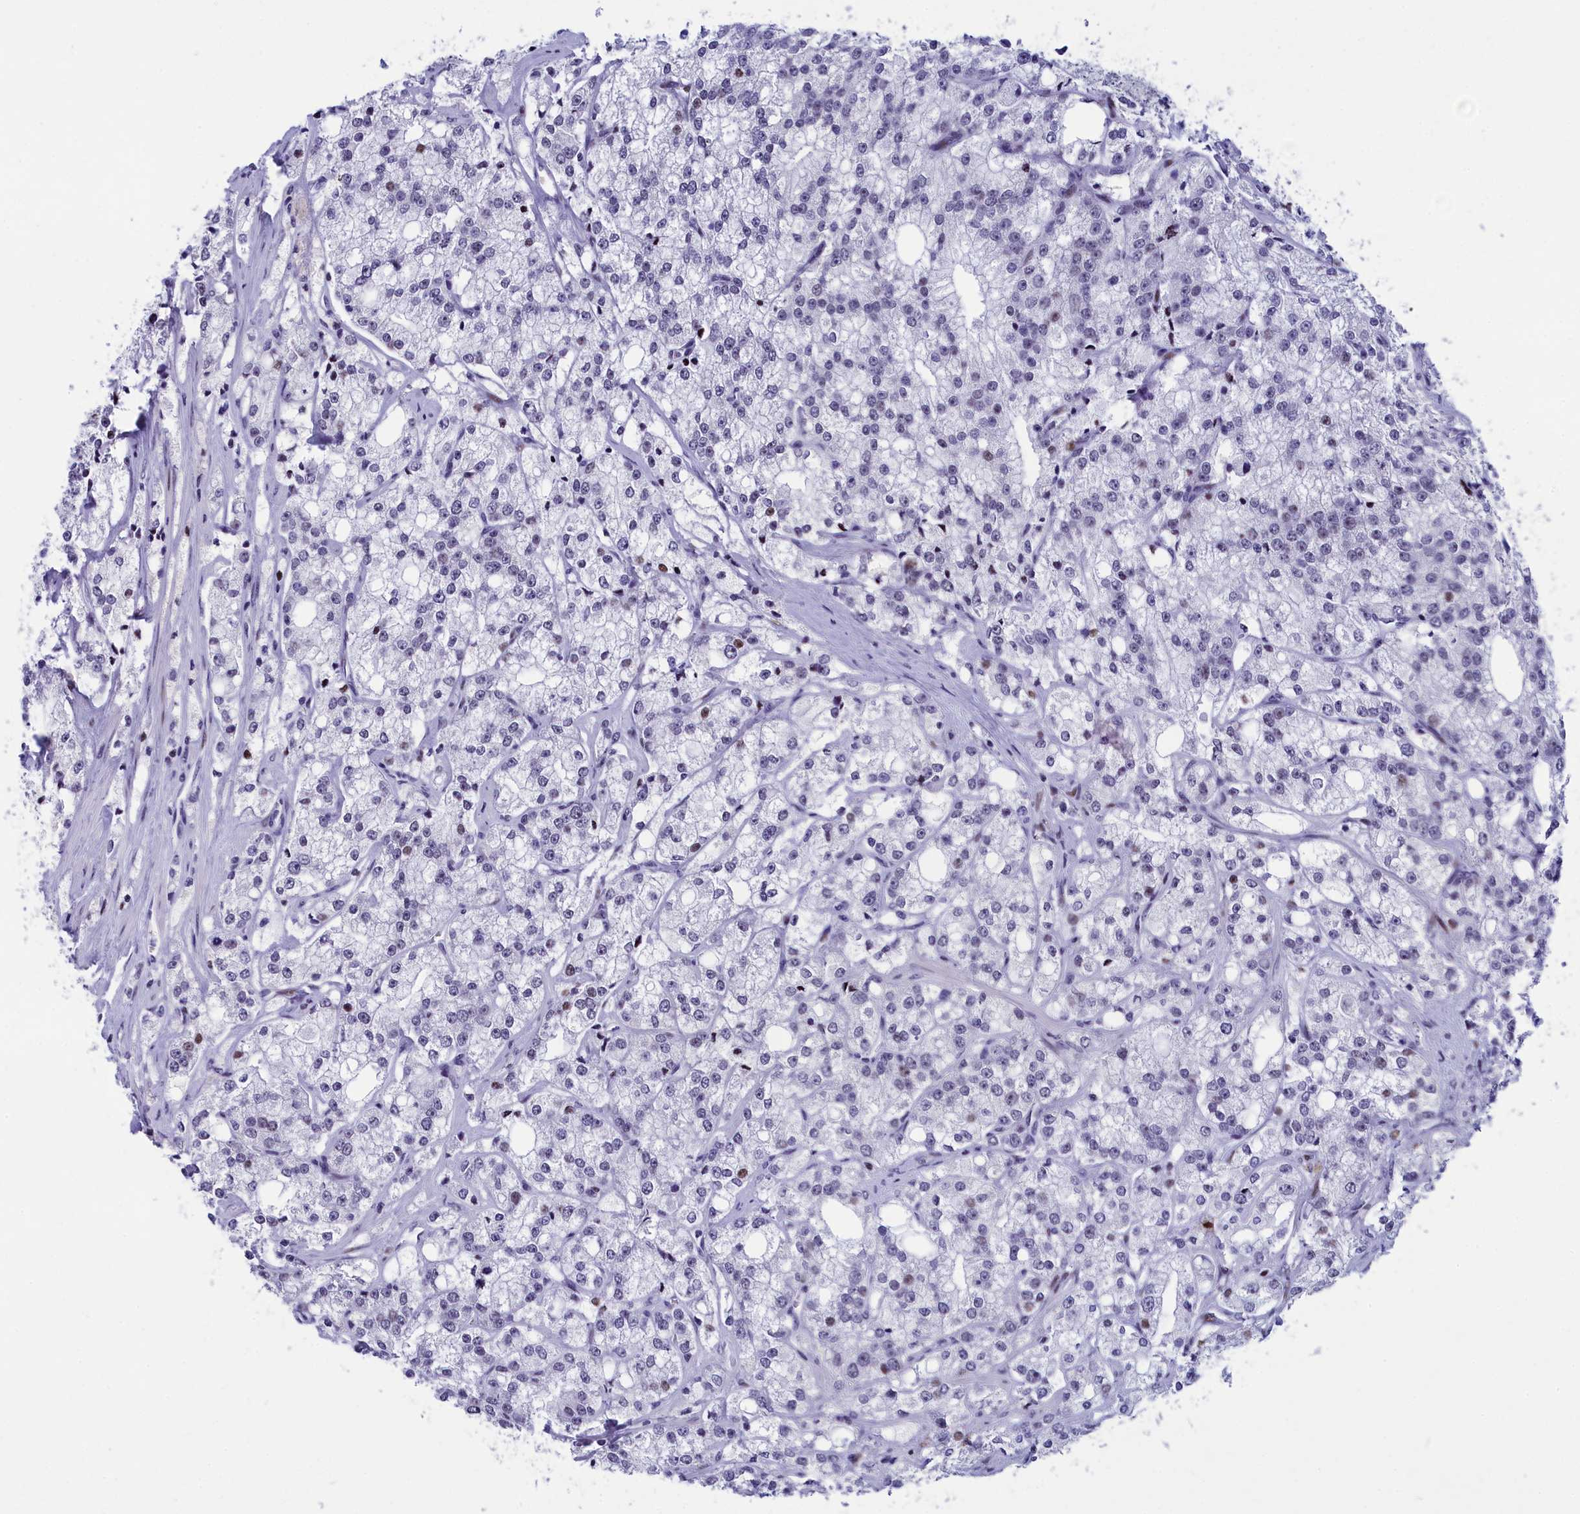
{"staining": {"intensity": "negative", "quantity": "none", "location": "none"}, "tissue": "prostate cancer", "cell_type": "Tumor cells", "image_type": "cancer", "snomed": [{"axis": "morphology", "description": "Adenocarcinoma, High grade"}, {"axis": "topography", "description": "Prostate"}], "caption": "A photomicrograph of human prostate cancer (high-grade adenocarcinoma) is negative for staining in tumor cells. (IHC, brightfield microscopy, high magnification).", "gene": "NSA2", "patient": {"sex": "male", "age": 64}}